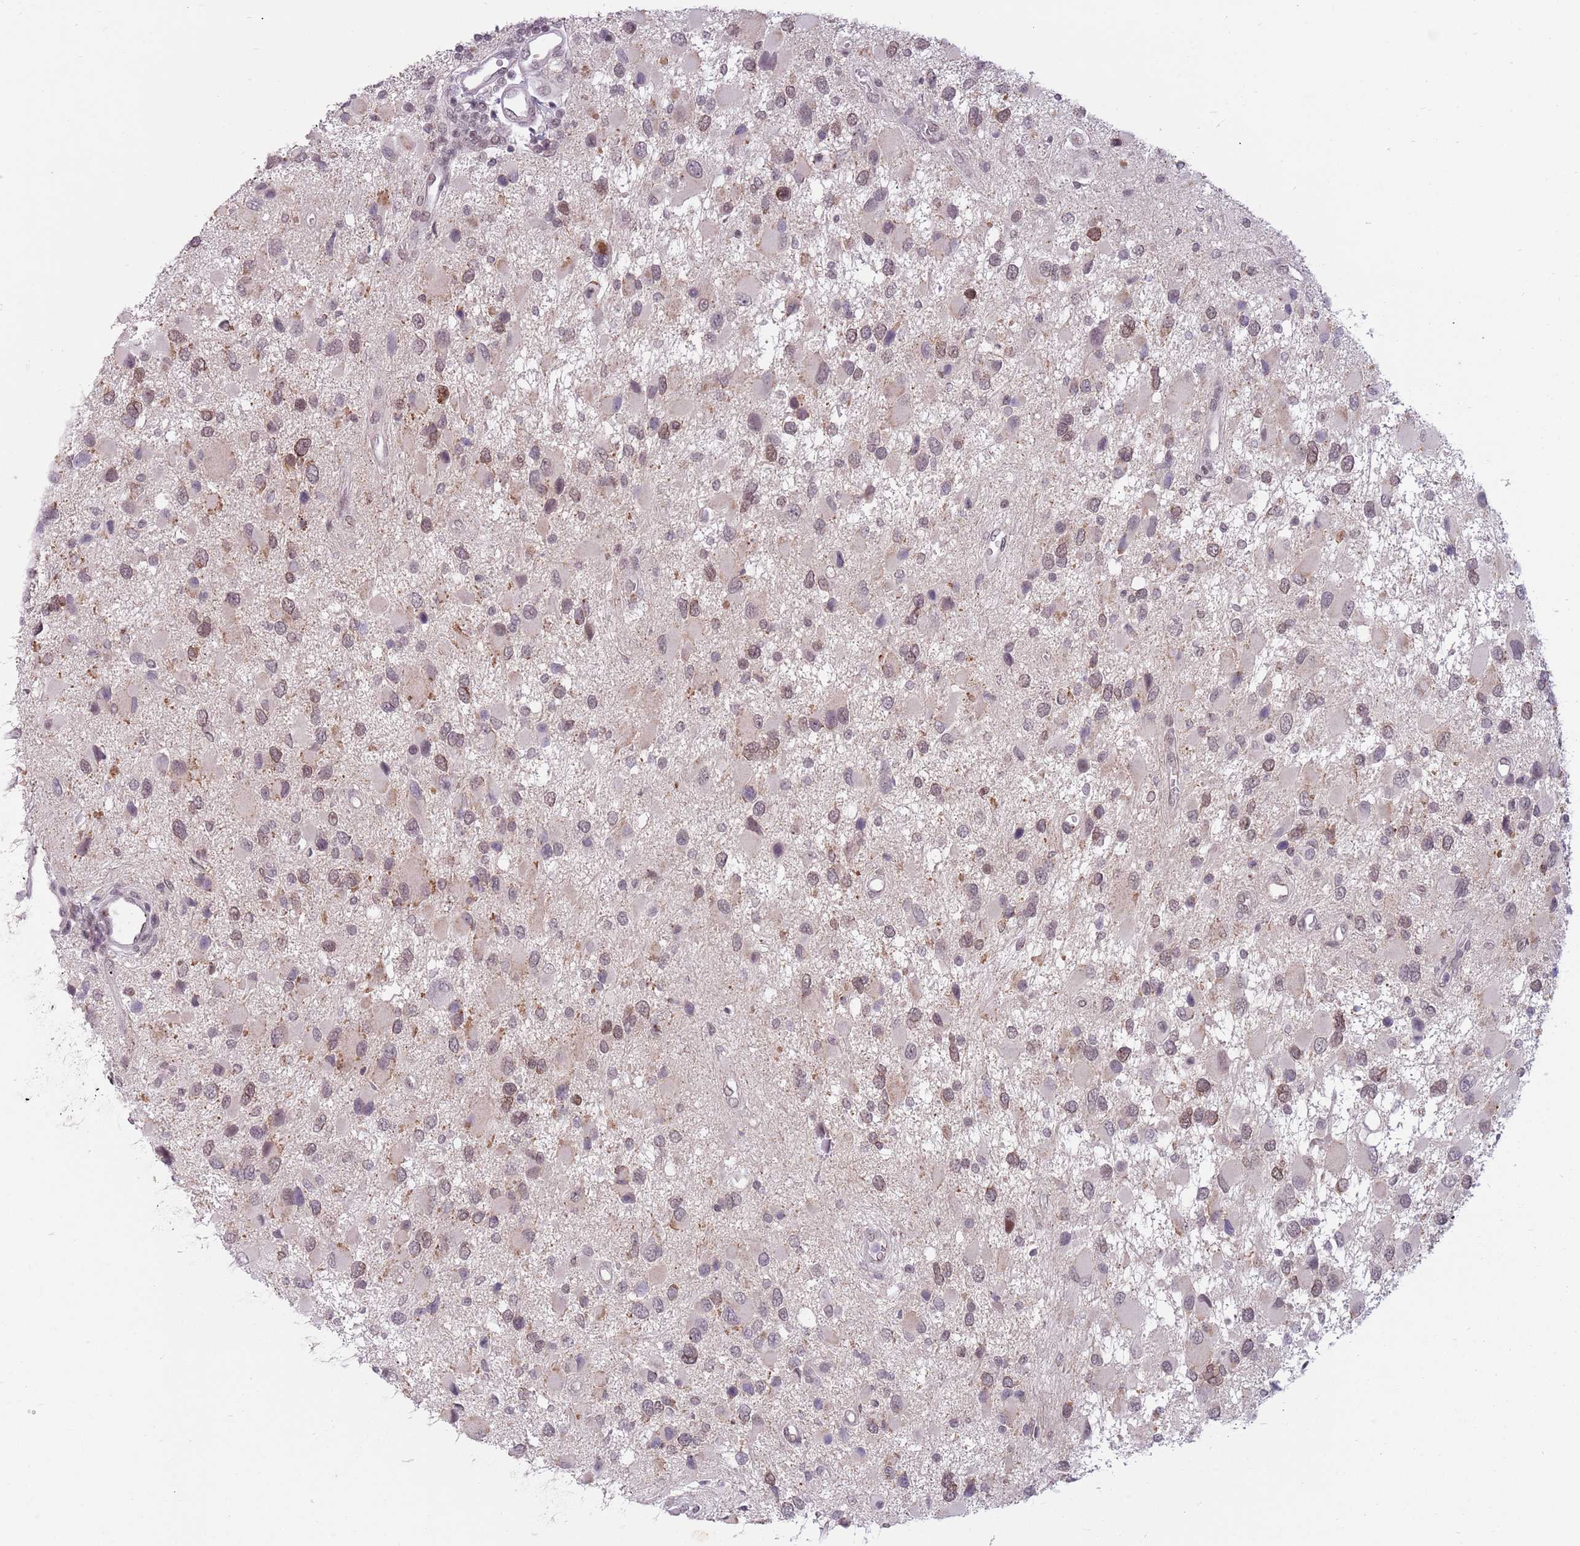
{"staining": {"intensity": "moderate", "quantity": "25%-75%", "location": "nuclear"}, "tissue": "glioma", "cell_type": "Tumor cells", "image_type": "cancer", "snomed": [{"axis": "morphology", "description": "Glioma, malignant, High grade"}, {"axis": "topography", "description": "Brain"}], "caption": "Immunohistochemical staining of glioma shows medium levels of moderate nuclear protein staining in approximately 25%-75% of tumor cells.", "gene": "ZNF574", "patient": {"sex": "male", "age": 53}}